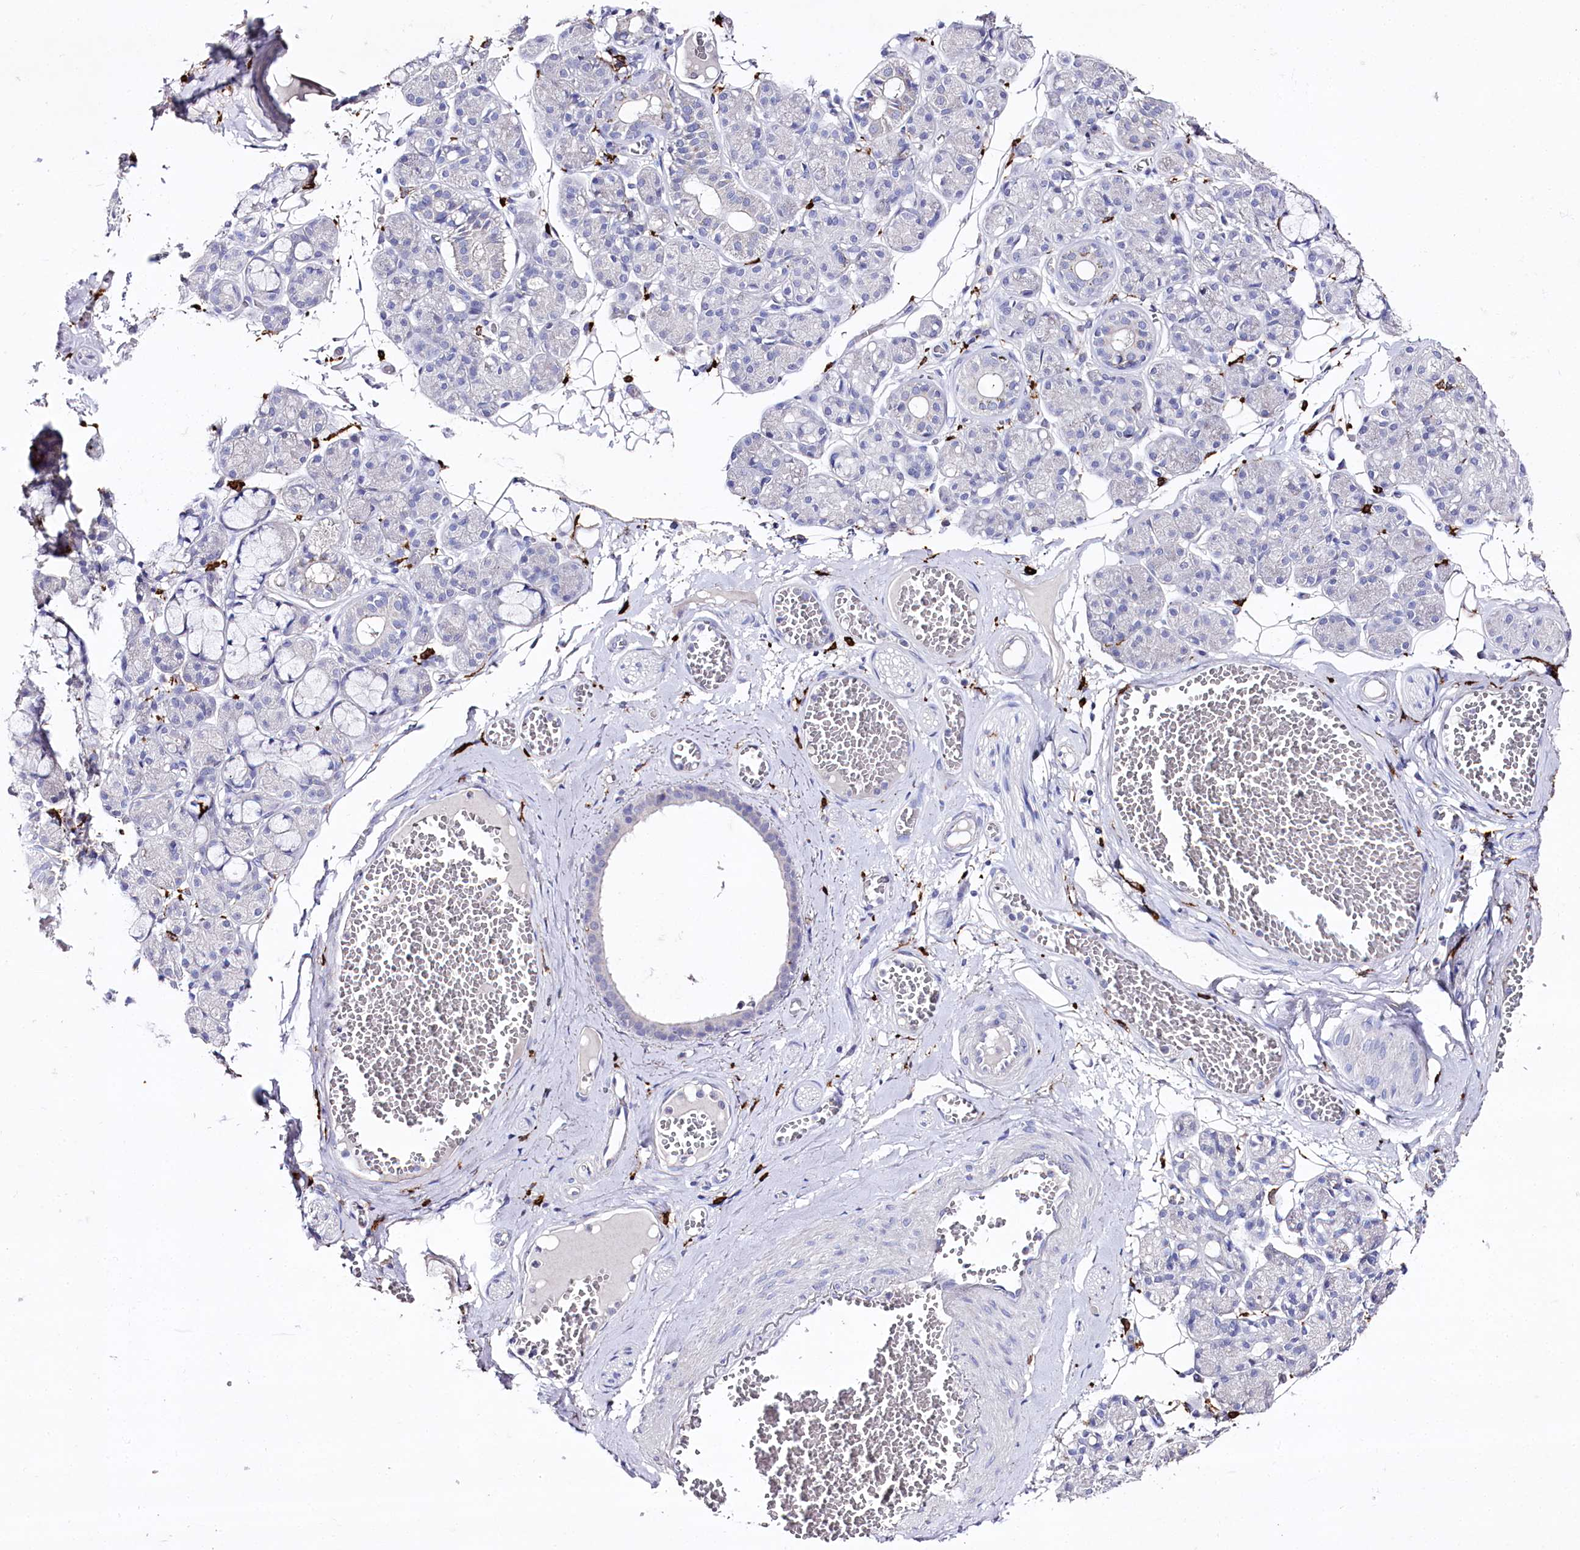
{"staining": {"intensity": "negative", "quantity": "none", "location": "none"}, "tissue": "salivary gland", "cell_type": "Glandular cells", "image_type": "normal", "snomed": [{"axis": "morphology", "description": "Normal tissue, NOS"}, {"axis": "topography", "description": "Salivary gland"}], "caption": "Immunohistochemistry (IHC) micrograph of unremarkable human salivary gland stained for a protein (brown), which demonstrates no positivity in glandular cells.", "gene": "CLEC4M", "patient": {"sex": "male", "age": 63}}